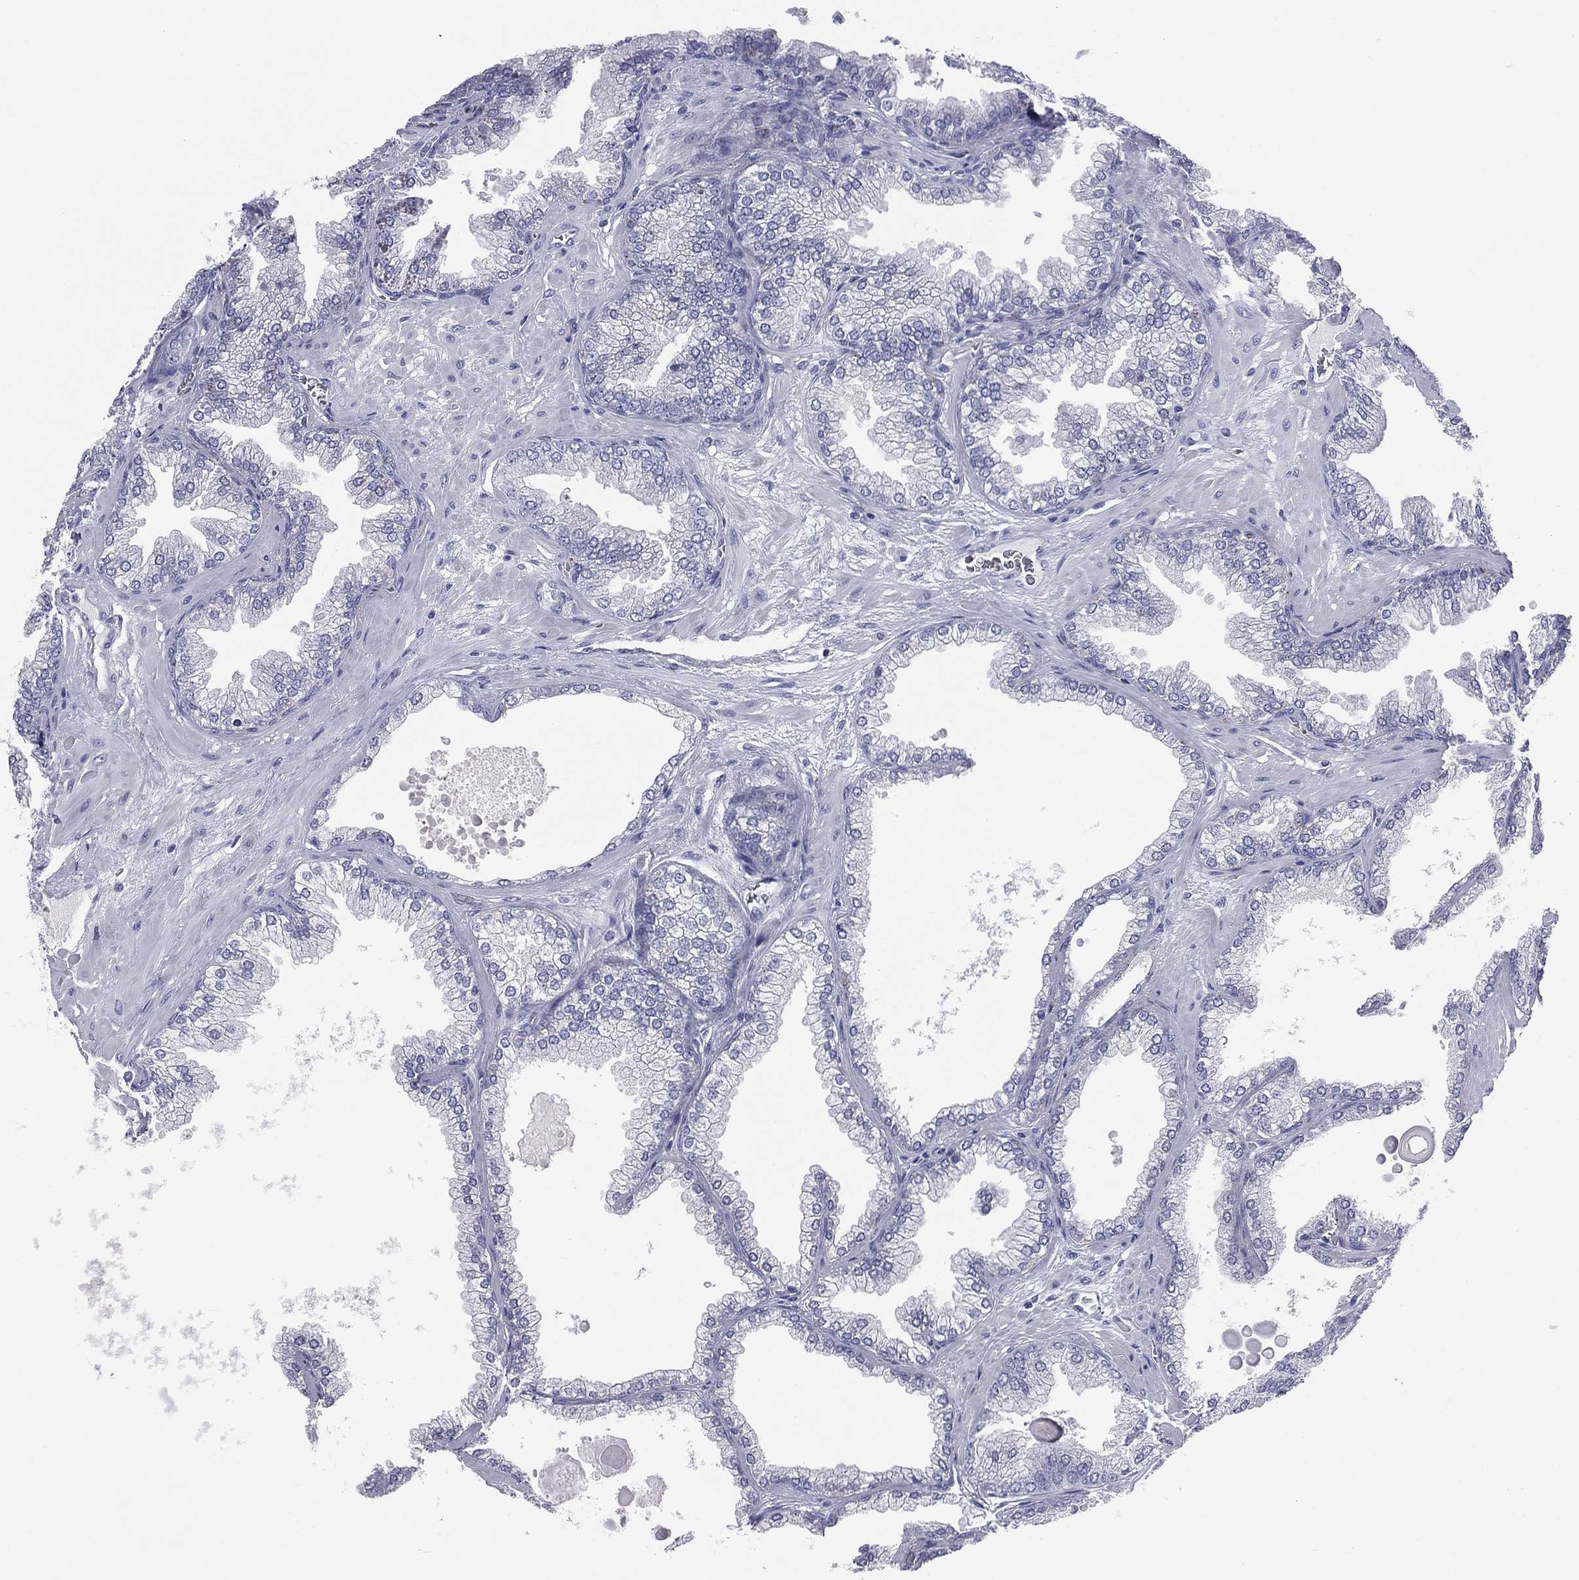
{"staining": {"intensity": "negative", "quantity": "none", "location": "none"}, "tissue": "prostate cancer", "cell_type": "Tumor cells", "image_type": "cancer", "snomed": [{"axis": "morphology", "description": "Adenocarcinoma, Low grade"}, {"axis": "topography", "description": "Prostate"}], "caption": "Tumor cells are negative for protein expression in human low-grade adenocarcinoma (prostate). Nuclei are stained in blue.", "gene": "MLN", "patient": {"sex": "male", "age": 72}}